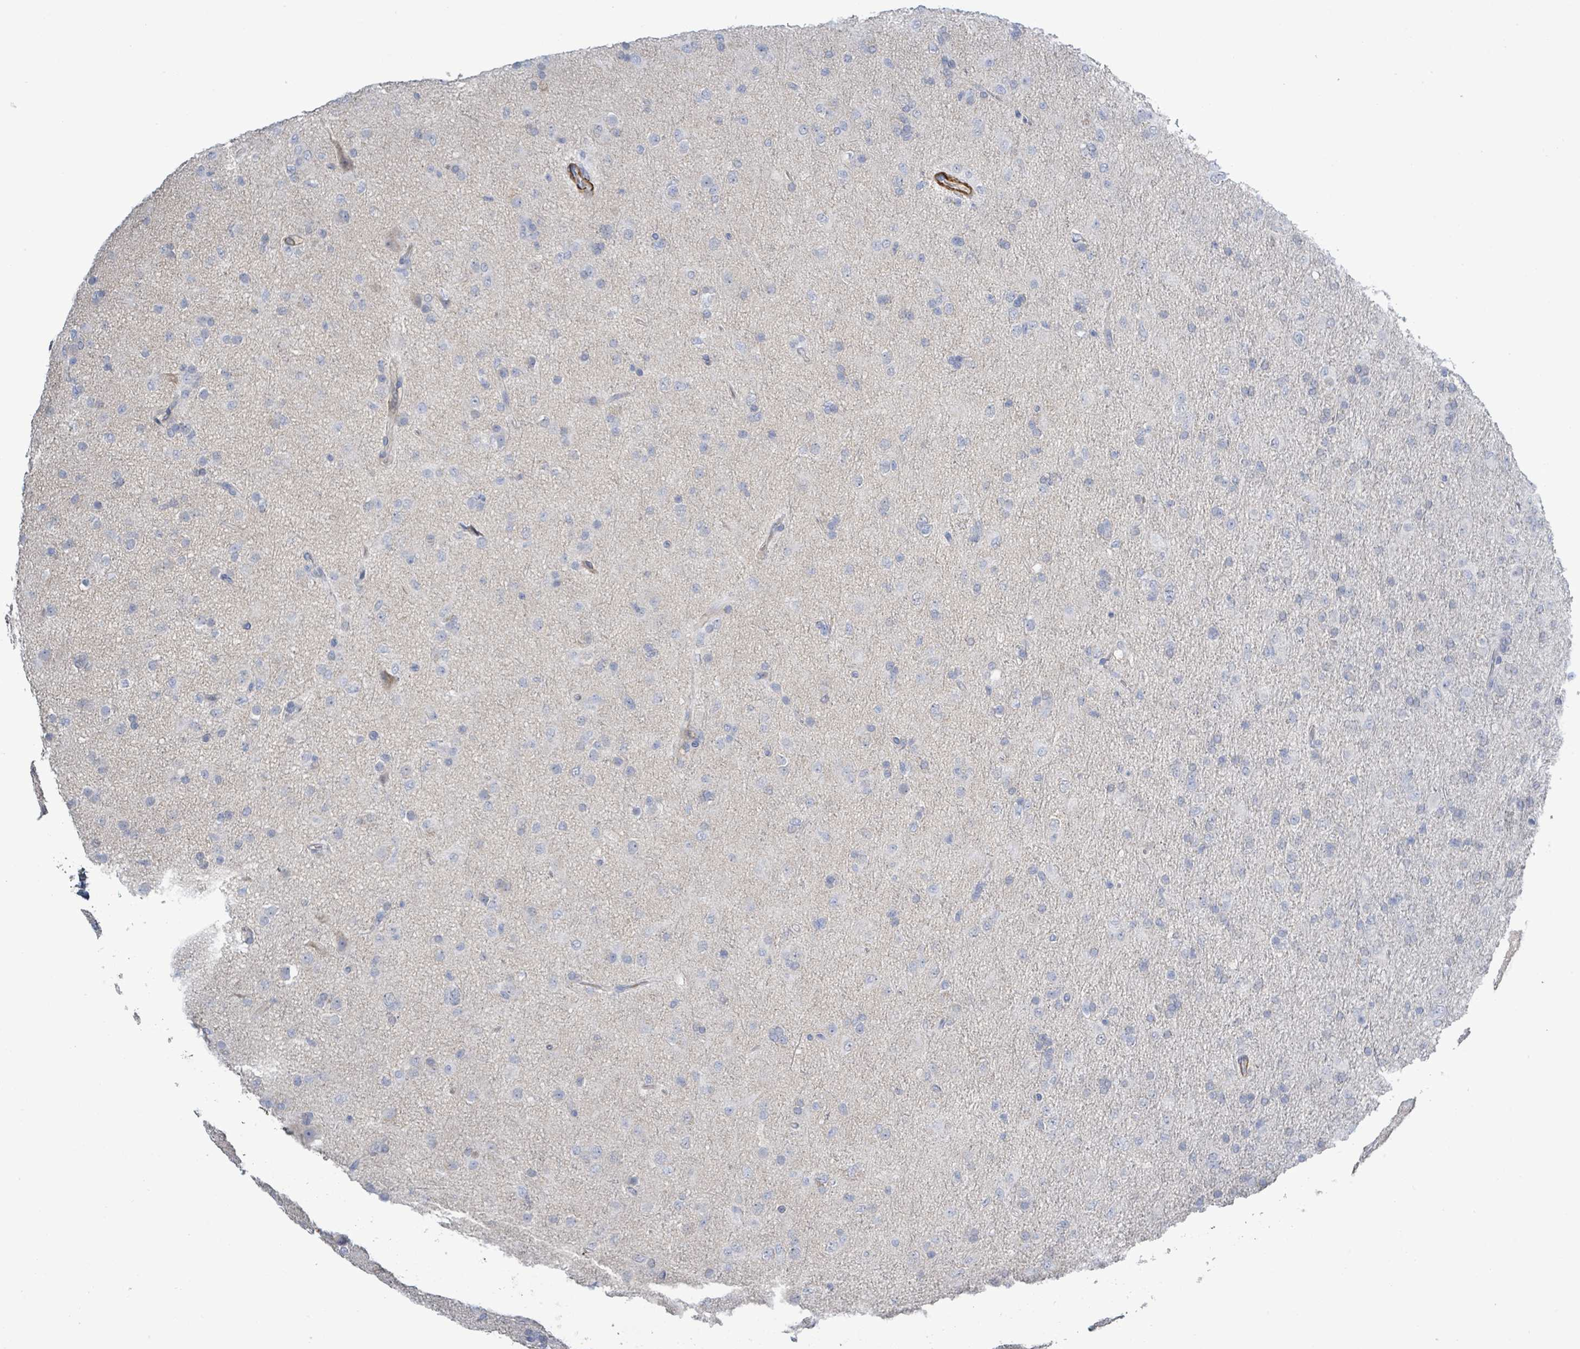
{"staining": {"intensity": "negative", "quantity": "none", "location": "none"}, "tissue": "glioma", "cell_type": "Tumor cells", "image_type": "cancer", "snomed": [{"axis": "morphology", "description": "Glioma, malignant, Low grade"}, {"axis": "topography", "description": "Brain"}], "caption": "IHC of human glioma demonstrates no staining in tumor cells.", "gene": "DMRTC1B", "patient": {"sex": "male", "age": 65}}